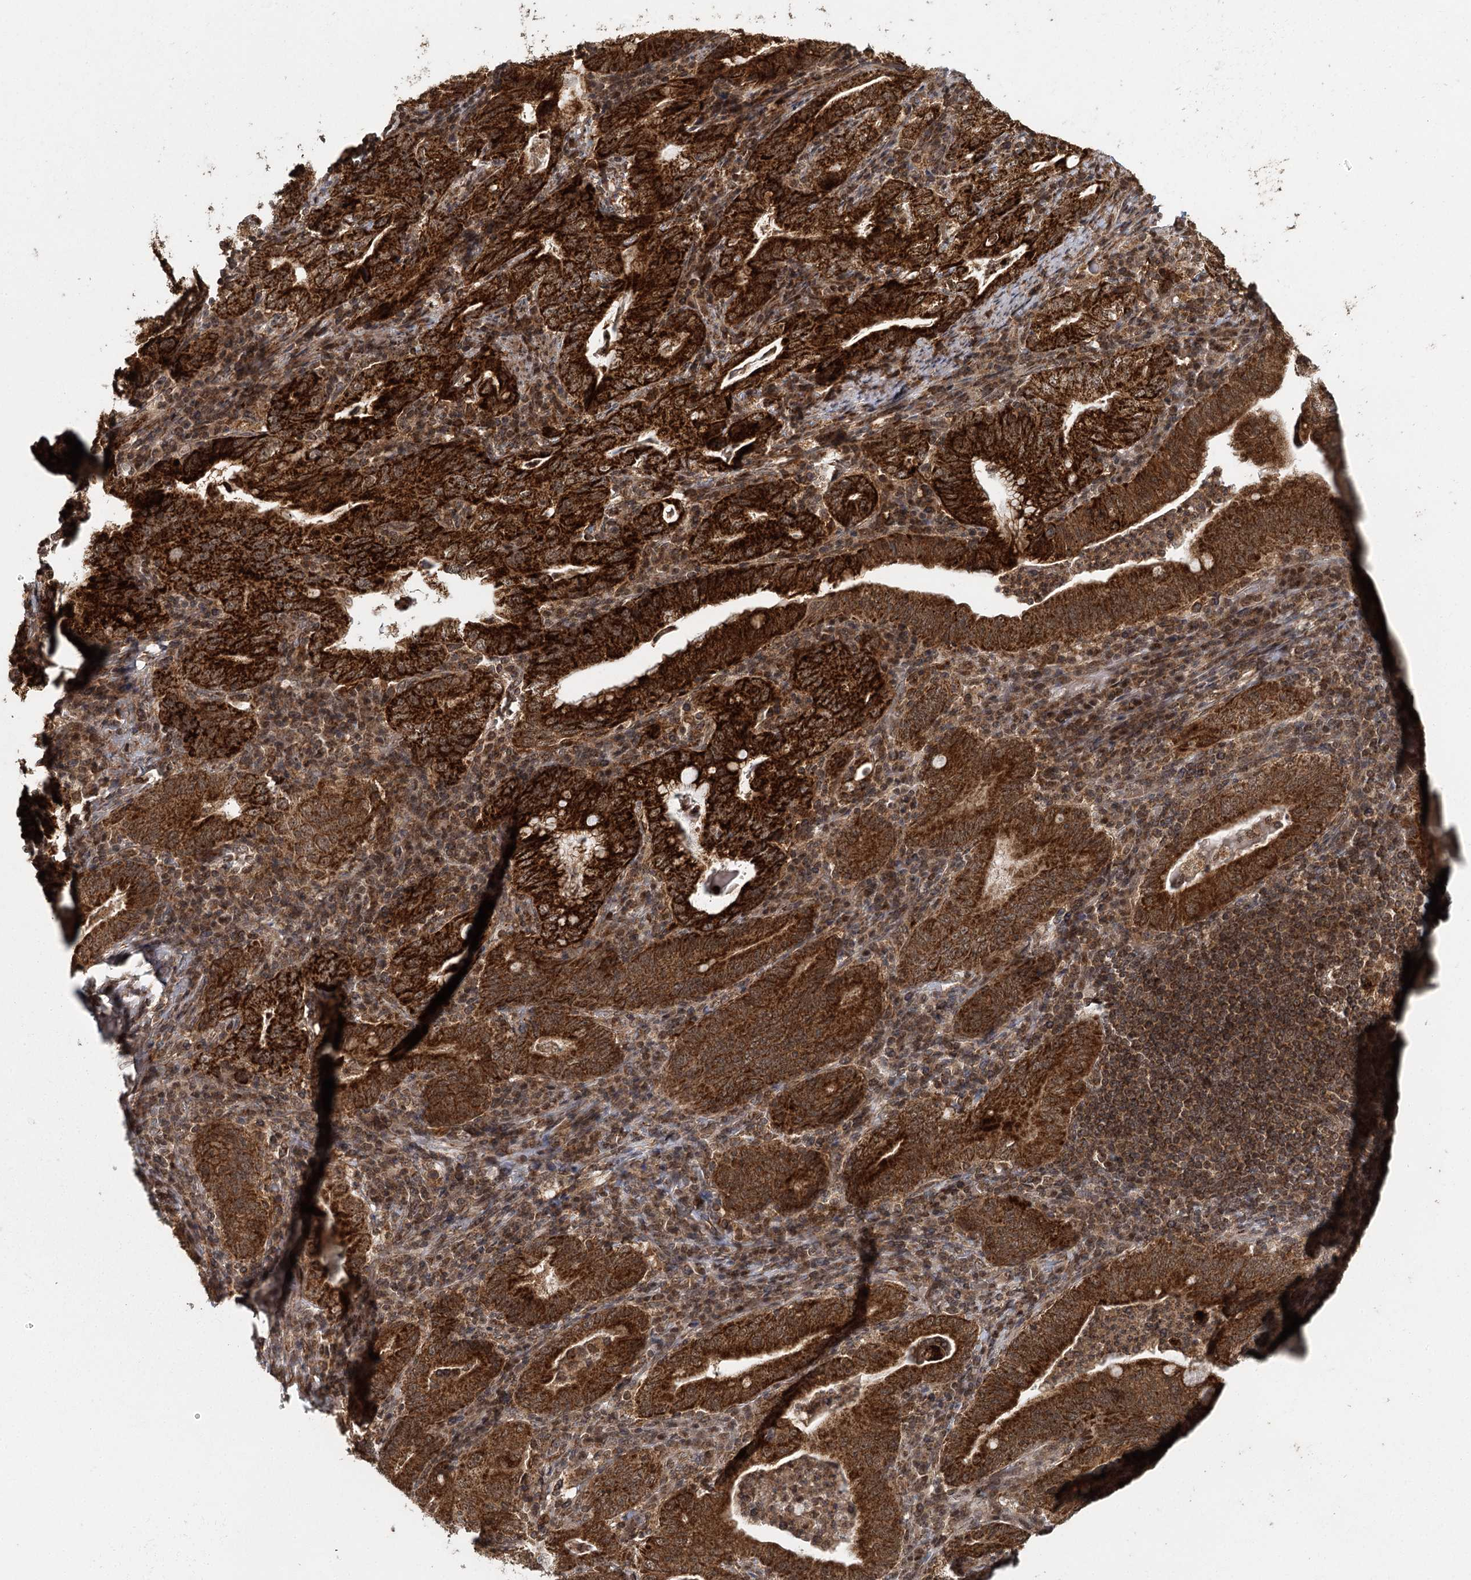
{"staining": {"intensity": "strong", "quantity": ">75%", "location": "cytoplasmic/membranous"}, "tissue": "stomach cancer", "cell_type": "Tumor cells", "image_type": "cancer", "snomed": [{"axis": "morphology", "description": "Normal tissue, NOS"}, {"axis": "morphology", "description": "Adenocarcinoma, NOS"}, {"axis": "topography", "description": "Esophagus"}, {"axis": "topography", "description": "Stomach, upper"}, {"axis": "topography", "description": "Peripheral nerve tissue"}], "caption": "This is a photomicrograph of immunohistochemistry staining of adenocarcinoma (stomach), which shows strong staining in the cytoplasmic/membranous of tumor cells.", "gene": "MICU1", "patient": {"sex": "male", "age": 62}}